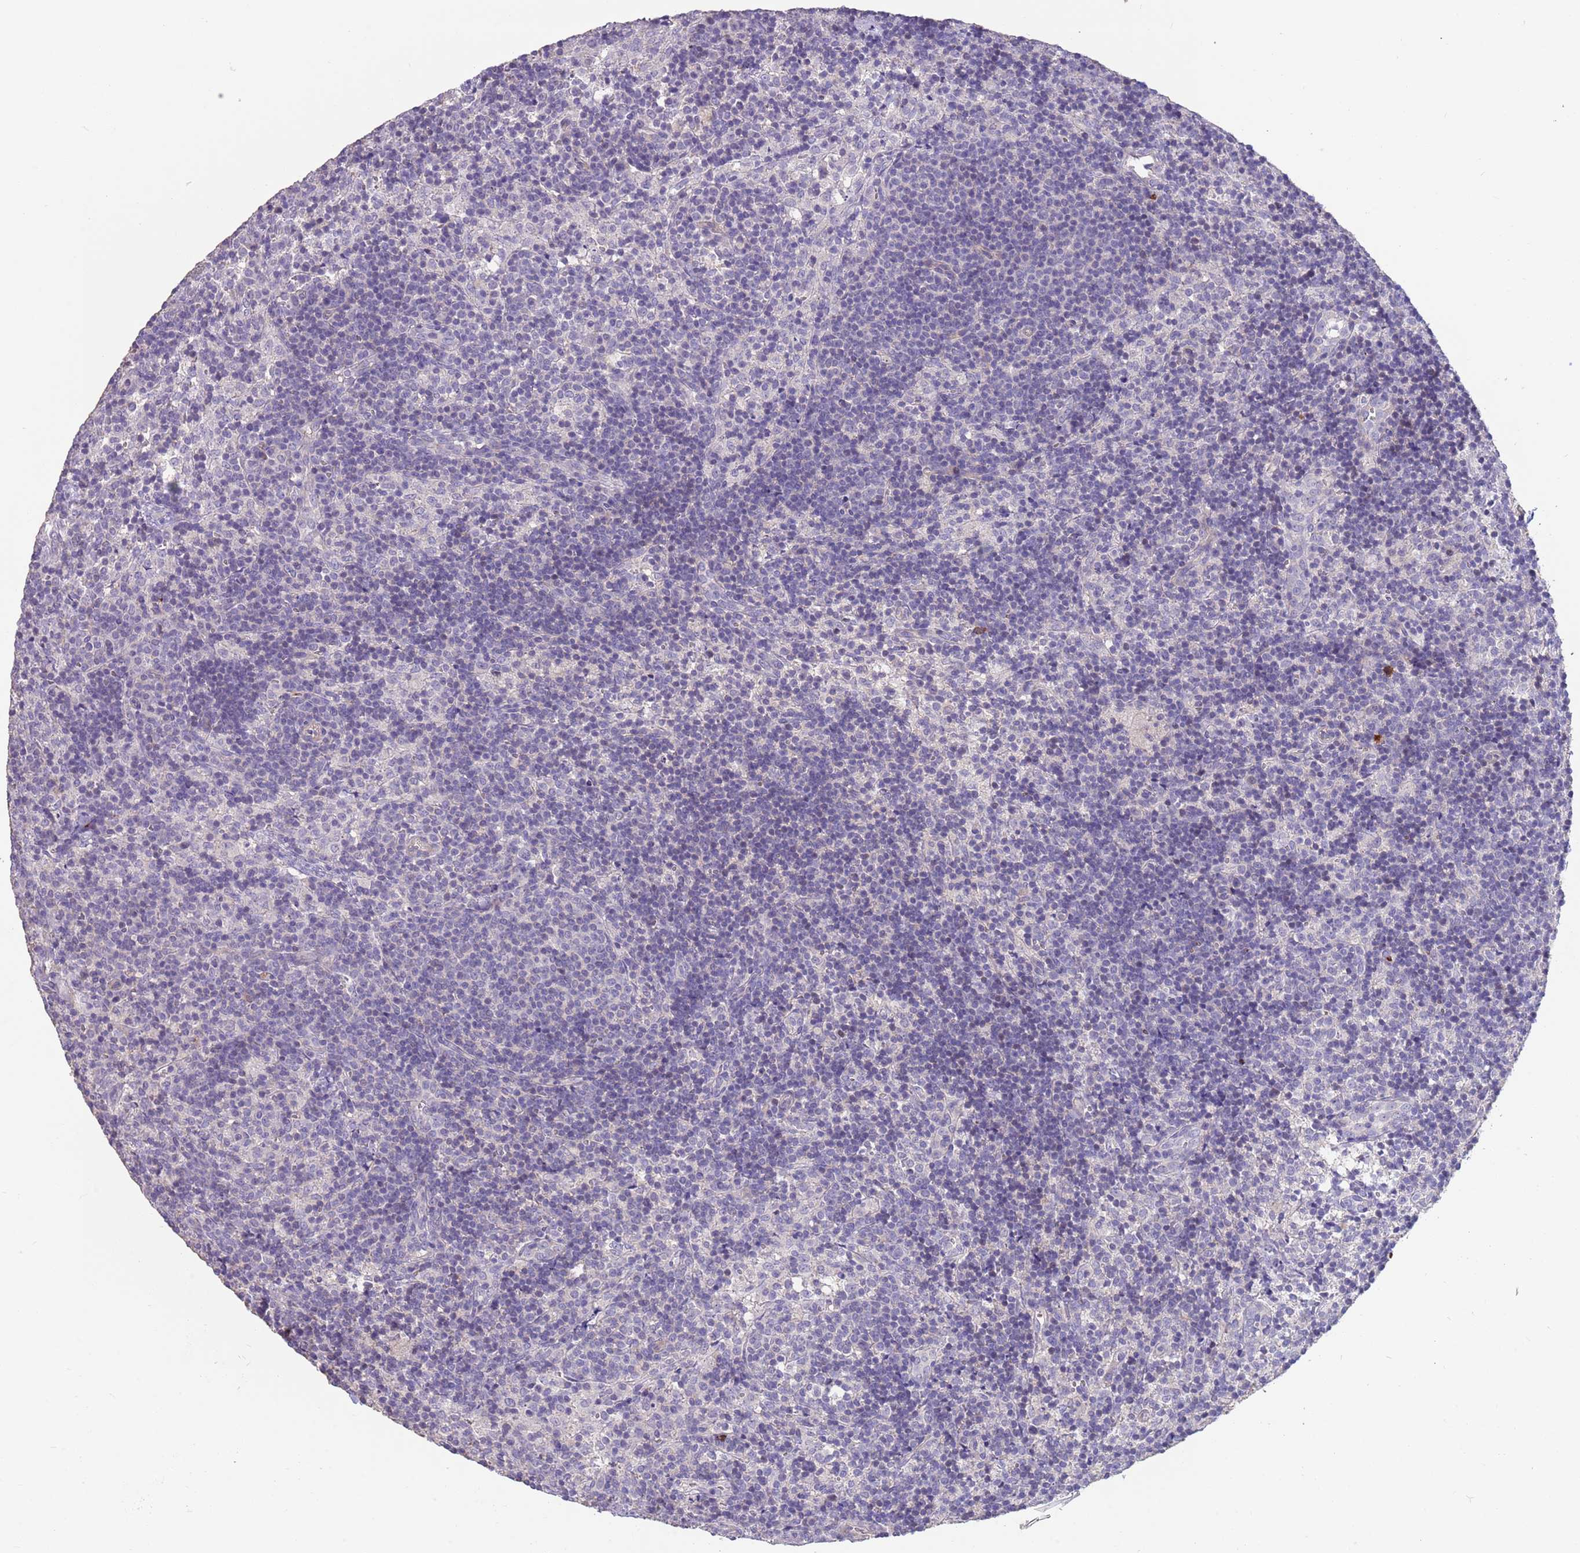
{"staining": {"intensity": "negative", "quantity": "none", "location": "none"}, "tissue": "lymph node", "cell_type": "Germinal center cells", "image_type": "normal", "snomed": [{"axis": "morphology", "description": "Normal tissue, NOS"}, {"axis": "topography", "description": "Lymph node"}], "caption": "The immunohistochemistry histopathology image has no significant positivity in germinal center cells of lymph node. (DAB (3,3'-diaminobenzidine) immunohistochemistry (IHC) visualized using brightfield microscopy, high magnification).", "gene": "ZNF14", "patient": {"sex": "female", "age": 30}}